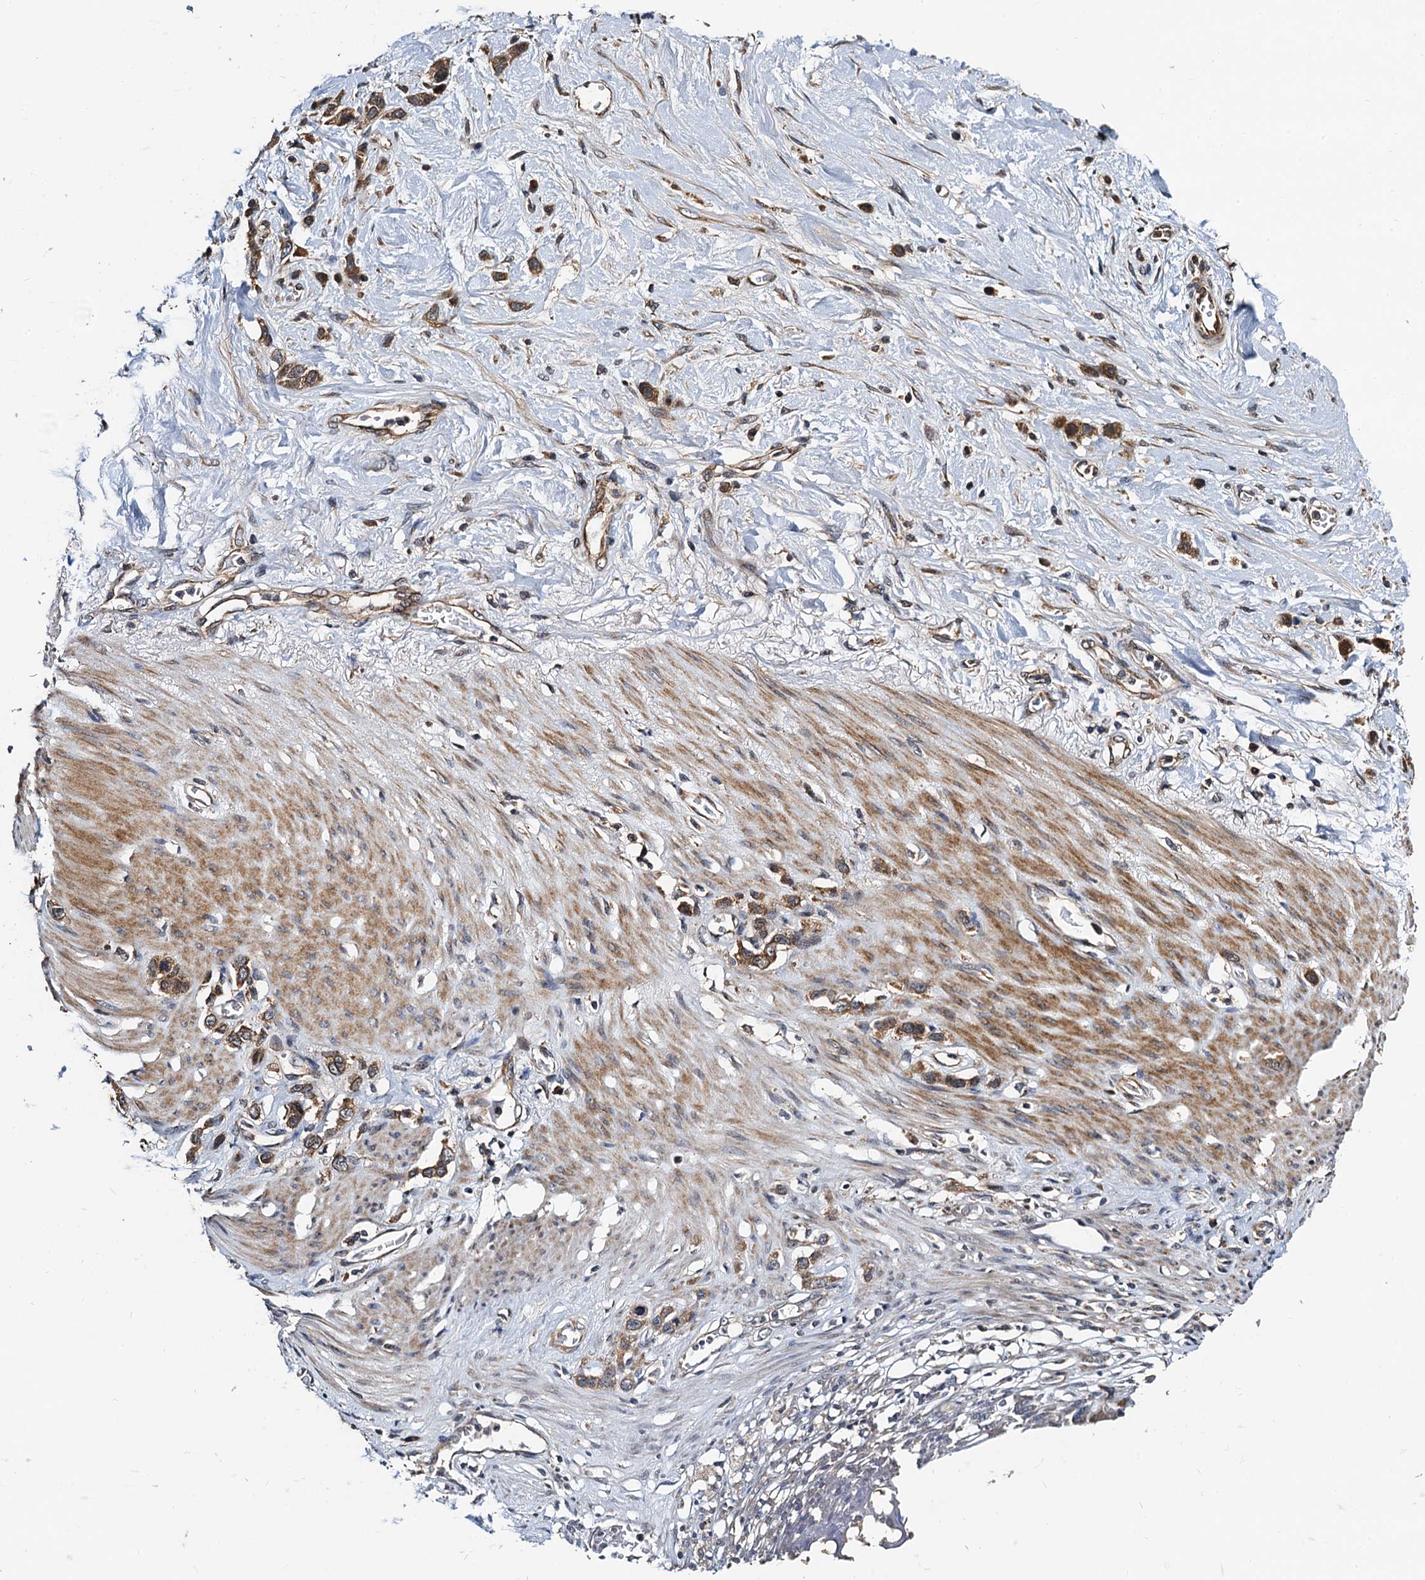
{"staining": {"intensity": "moderate", "quantity": ">75%", "location": "cytoplasmic/membranous"}, "tissue": "stomach cancer", "cell_type": "Tumor cells", "image_type": "cancer", "snomed": [{"axis": "morphology", "description": "Adenocarcinoma, NOS"}, {"axis": "morphology", "description": "Adenocarcinoma, High grade"}, {"axis": "topography", "description": "Stomach, upper"}, {"axis": "topography", "description": "Stomach, lower"}], "caption": "Immunohistochemical staining of human high-grade adenocarcinoma (stomach) reveals medium levels of moderate cytoplasmic/membranous positivity in about >75% of tumor cells. (Brightfield microscopy of DAB IHC at high magnification).", "gene": "NAA16", "patient": {"sex": "female", "age": 65}}